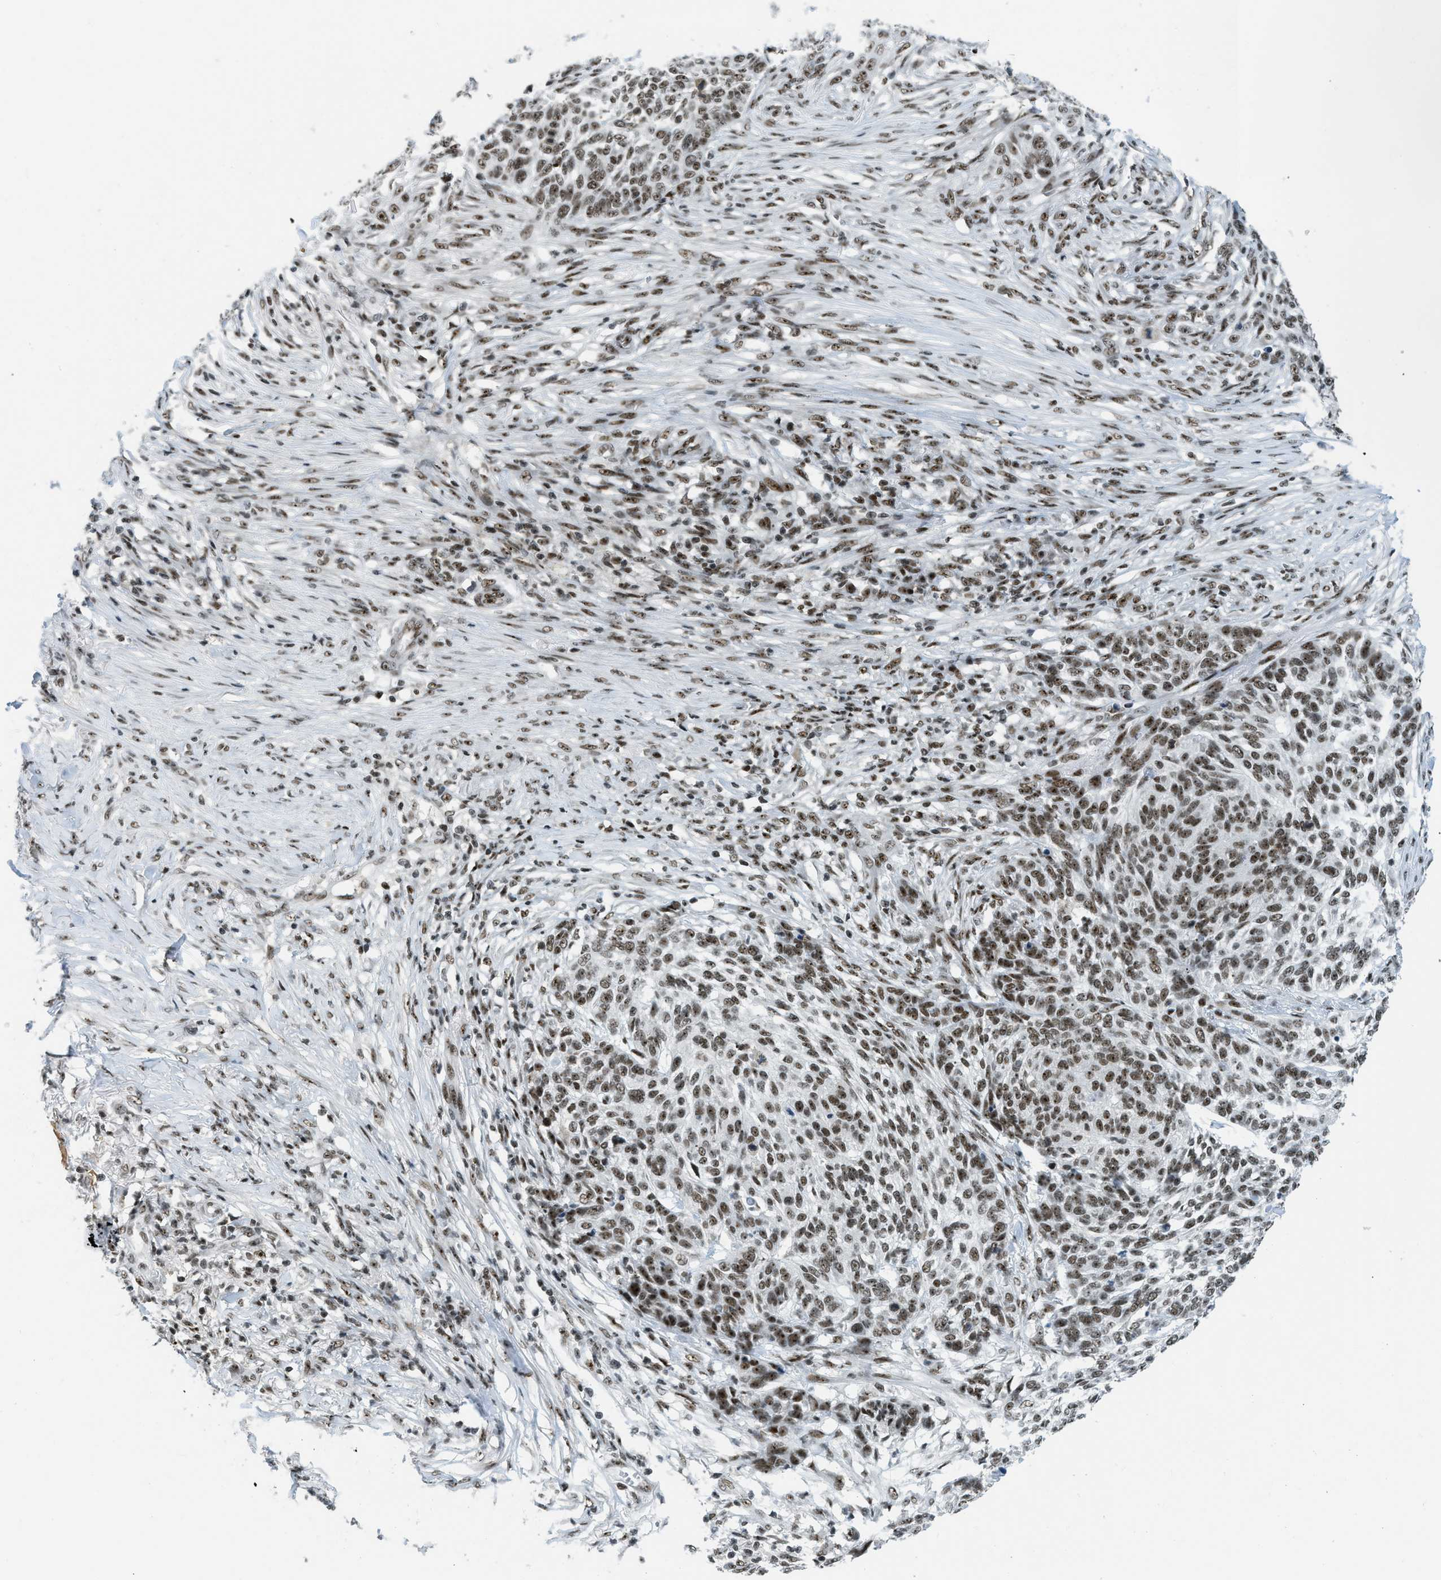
{"staining": {"intensity": "moderate", "quantity": ">75%", "location": "nuclear"}, "tissue": "skin cancer", "cell_type": "Tumor cells", "image_type": "cancer", "snomed": [{"axis": "morphology", "description": "Basal cell carcinoma"}, {"axis": "topography", "description": "Skin"}], "caption": "Skin basal cell carcinoma stained with a brown dye reveals moderate nuclear positive staining in about >75% of tumor cells.", "gene": "URB1", "patient": {"sex": "male", "age": 85}}